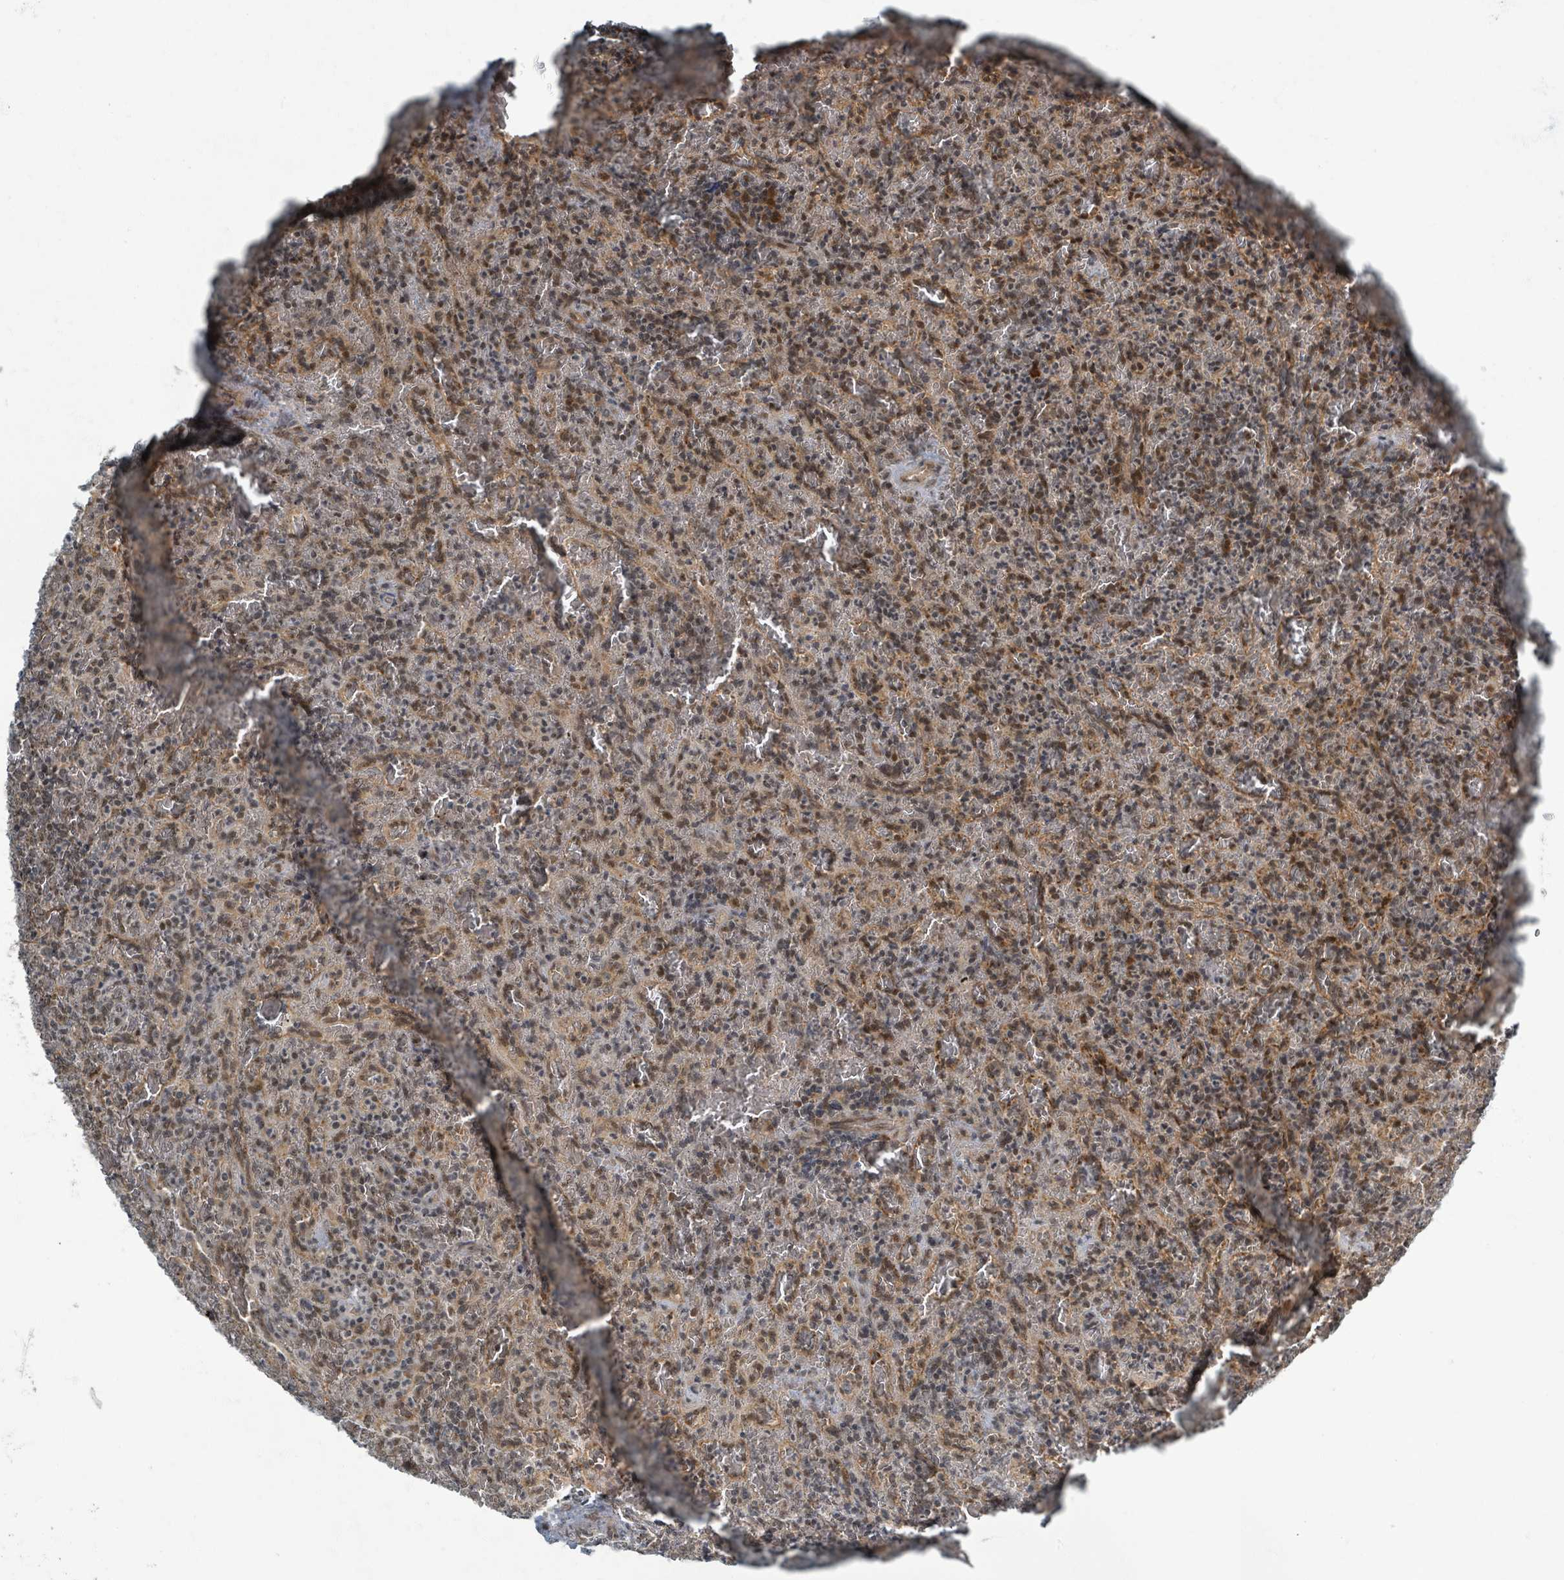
{"staining": {"intensity": "moderate", "quantity": ">75%", "location": "nuclear"}, "tissue": "lymphoma", "cell_type": "Tumor cells", "image_type": "cancer", "snomed": [{"axis": "morphology", "description": "Malignant lymphoma, non-Hodgkin's type, Low grade"}, {"axis": "topography", "description": "Spleen"}], "caption": "High-magnification brightfield microscopy of lymphoma stained with DAB (brown) and counterstained with hematoxylin (blue). tumor cells exhibit moderate nuclear staining is present in approximately>75% of cells.", "gene": "INTS15", "patient": {"sex": "female", "age": 64}}